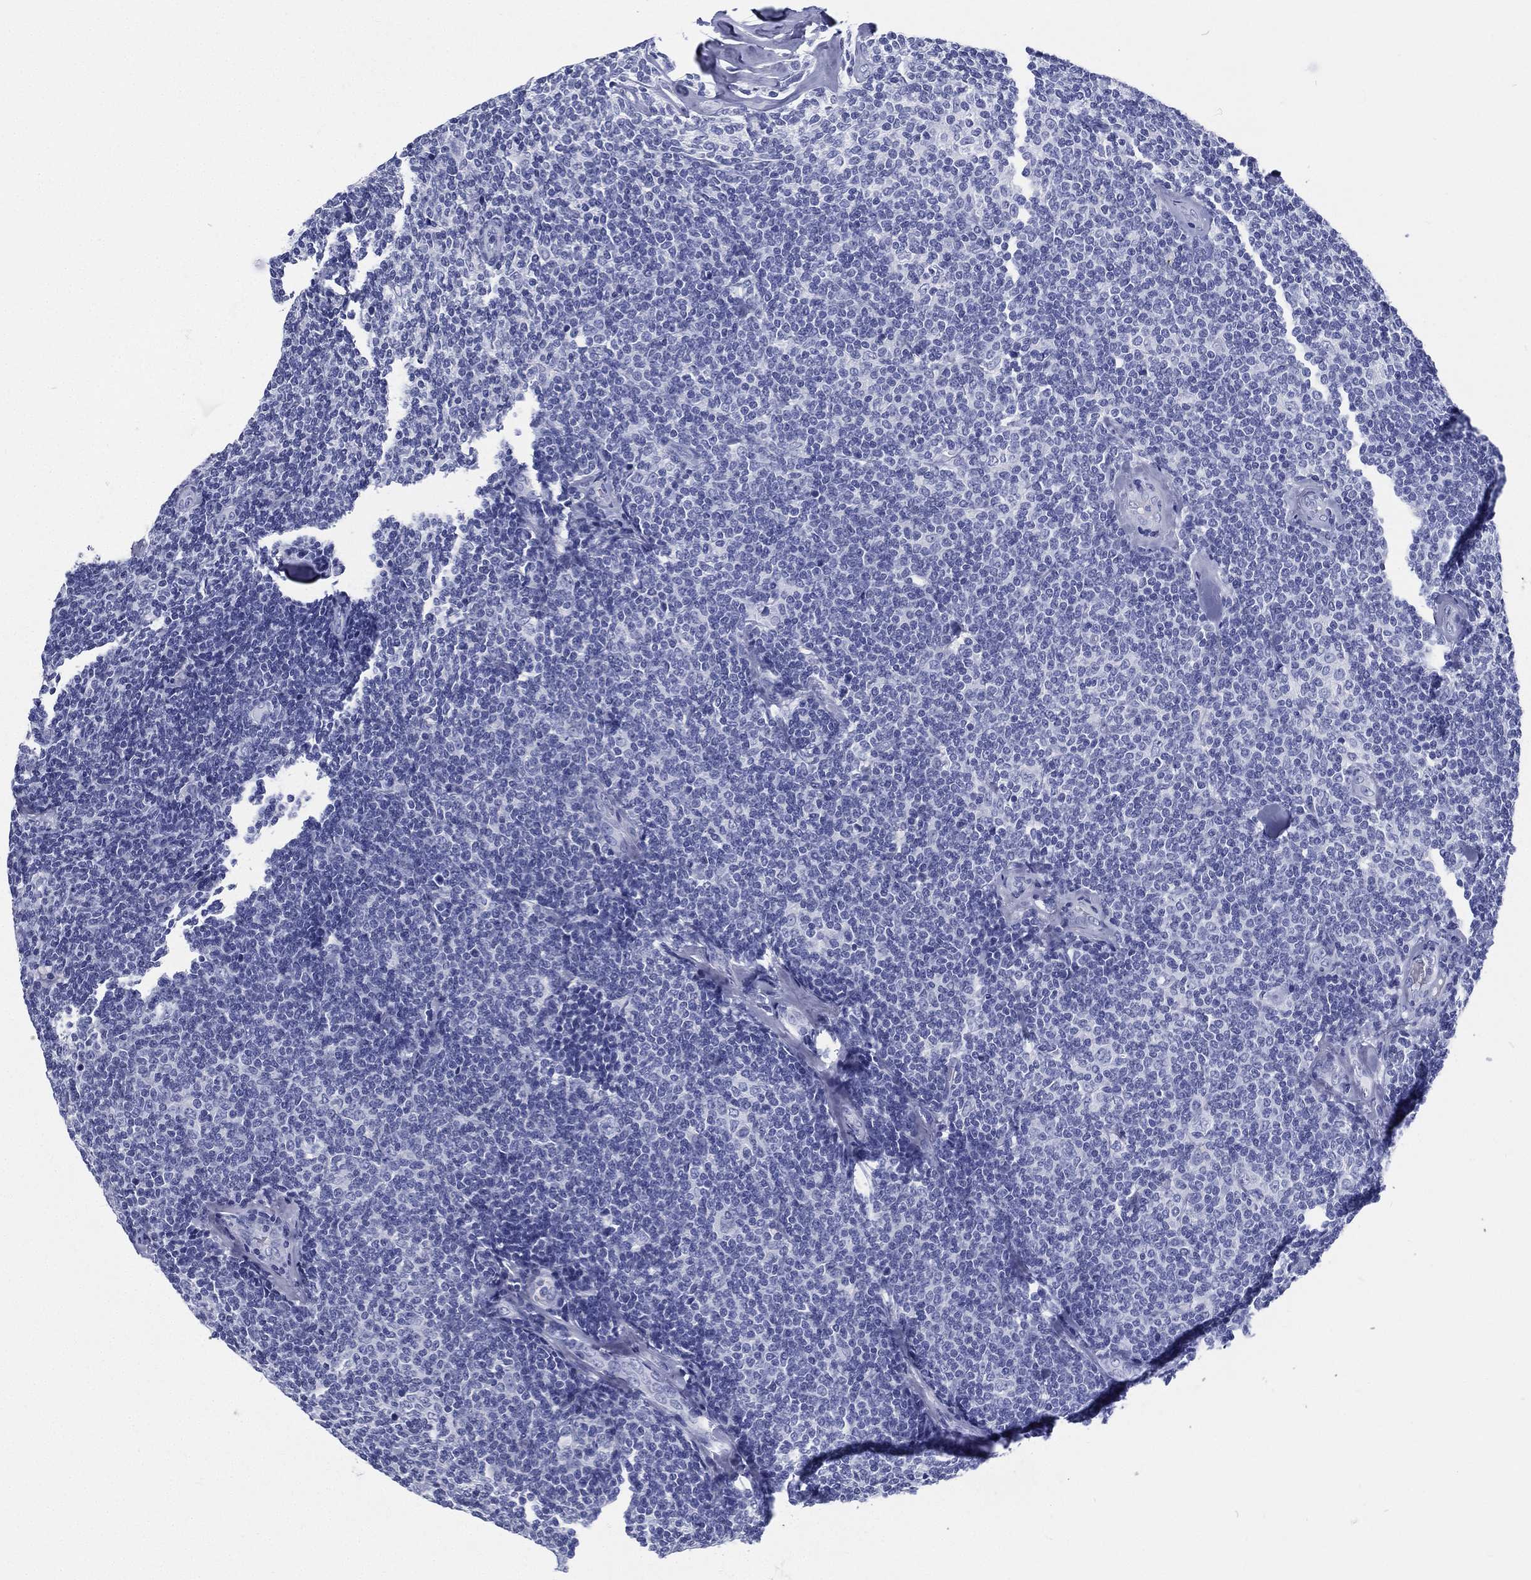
{"staining": {"intensity": "negative", "quantity": "none", "location": "none"}, "tissue": "lymphoma", "cell_type": "Tumor cells", "image_type": "cancer", "snomed": [{"axis": "morphology", "description": "Malignant lymphoma, non-Hodgkin's type, Low grade"}, {"axis": "topography", "description": "Lymph node"}], "caption": "This is an immunohistochemistry (IHC) image of human malignant lymphoma, non-Hodgkin's type (low-grade). There is no staining in tumor cells.", "gene": "RSPH4A", "patient": {"sex": "female", "age": 56}}